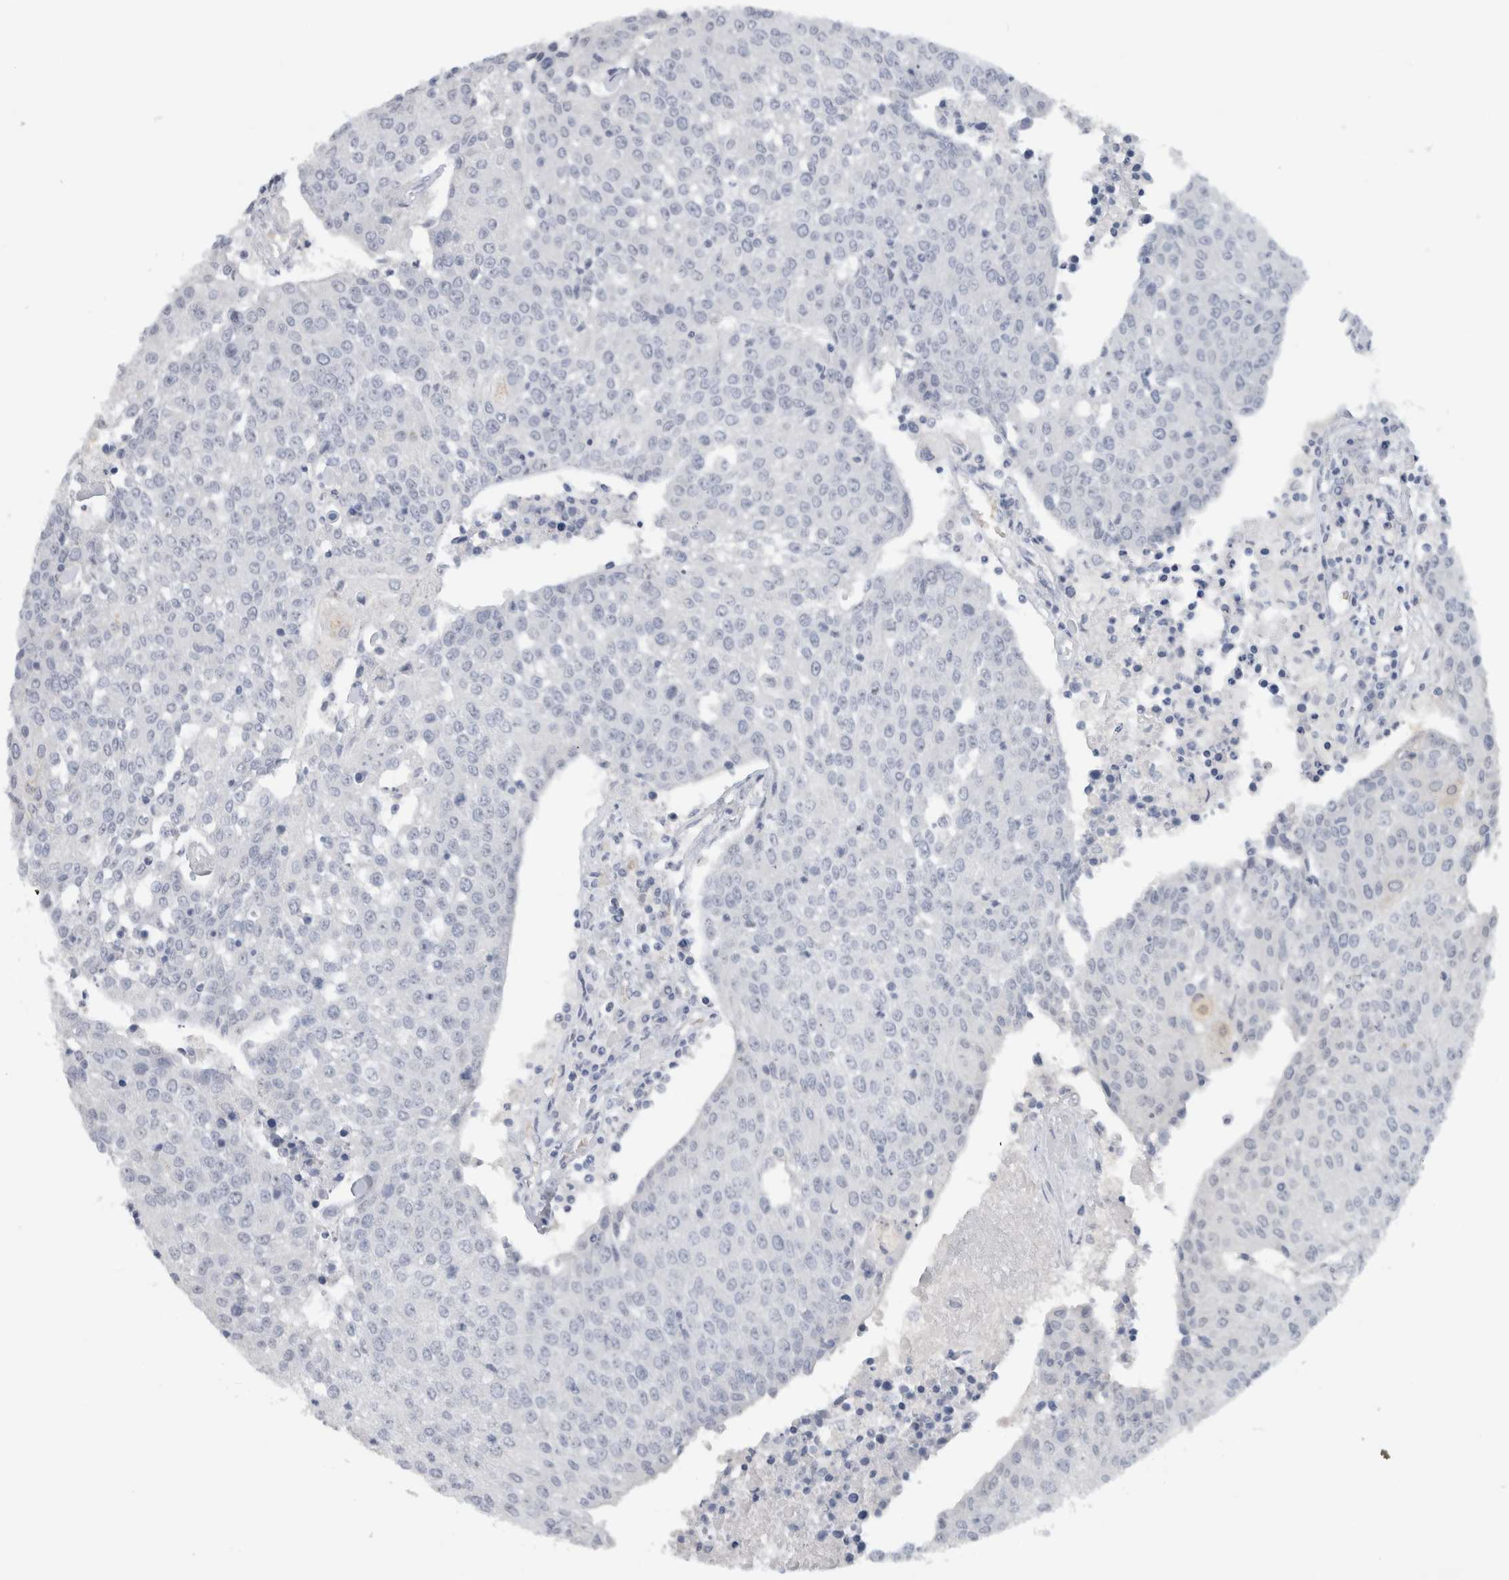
{"staining": {"intensity": "negative", "quantity": "none", "location": "none"}, "tissue": "urothelial cancer", "cell_type": "Tumor cells", "image_type": "cancer", "snomed": [{"axis": "morphology", "description": "Urothelial carcinoma, High grade"}, {"axis": "topography", "description": "Urinary bladder"}], "caption": "An immunohistochemistry image of high-grade urothelial carcinoma is shown. There is no staining in tumor cells of high-grade urothelial carcinoma.", "gene": "FMR1NB", "patient": {"sex": "female", "age": 85}}